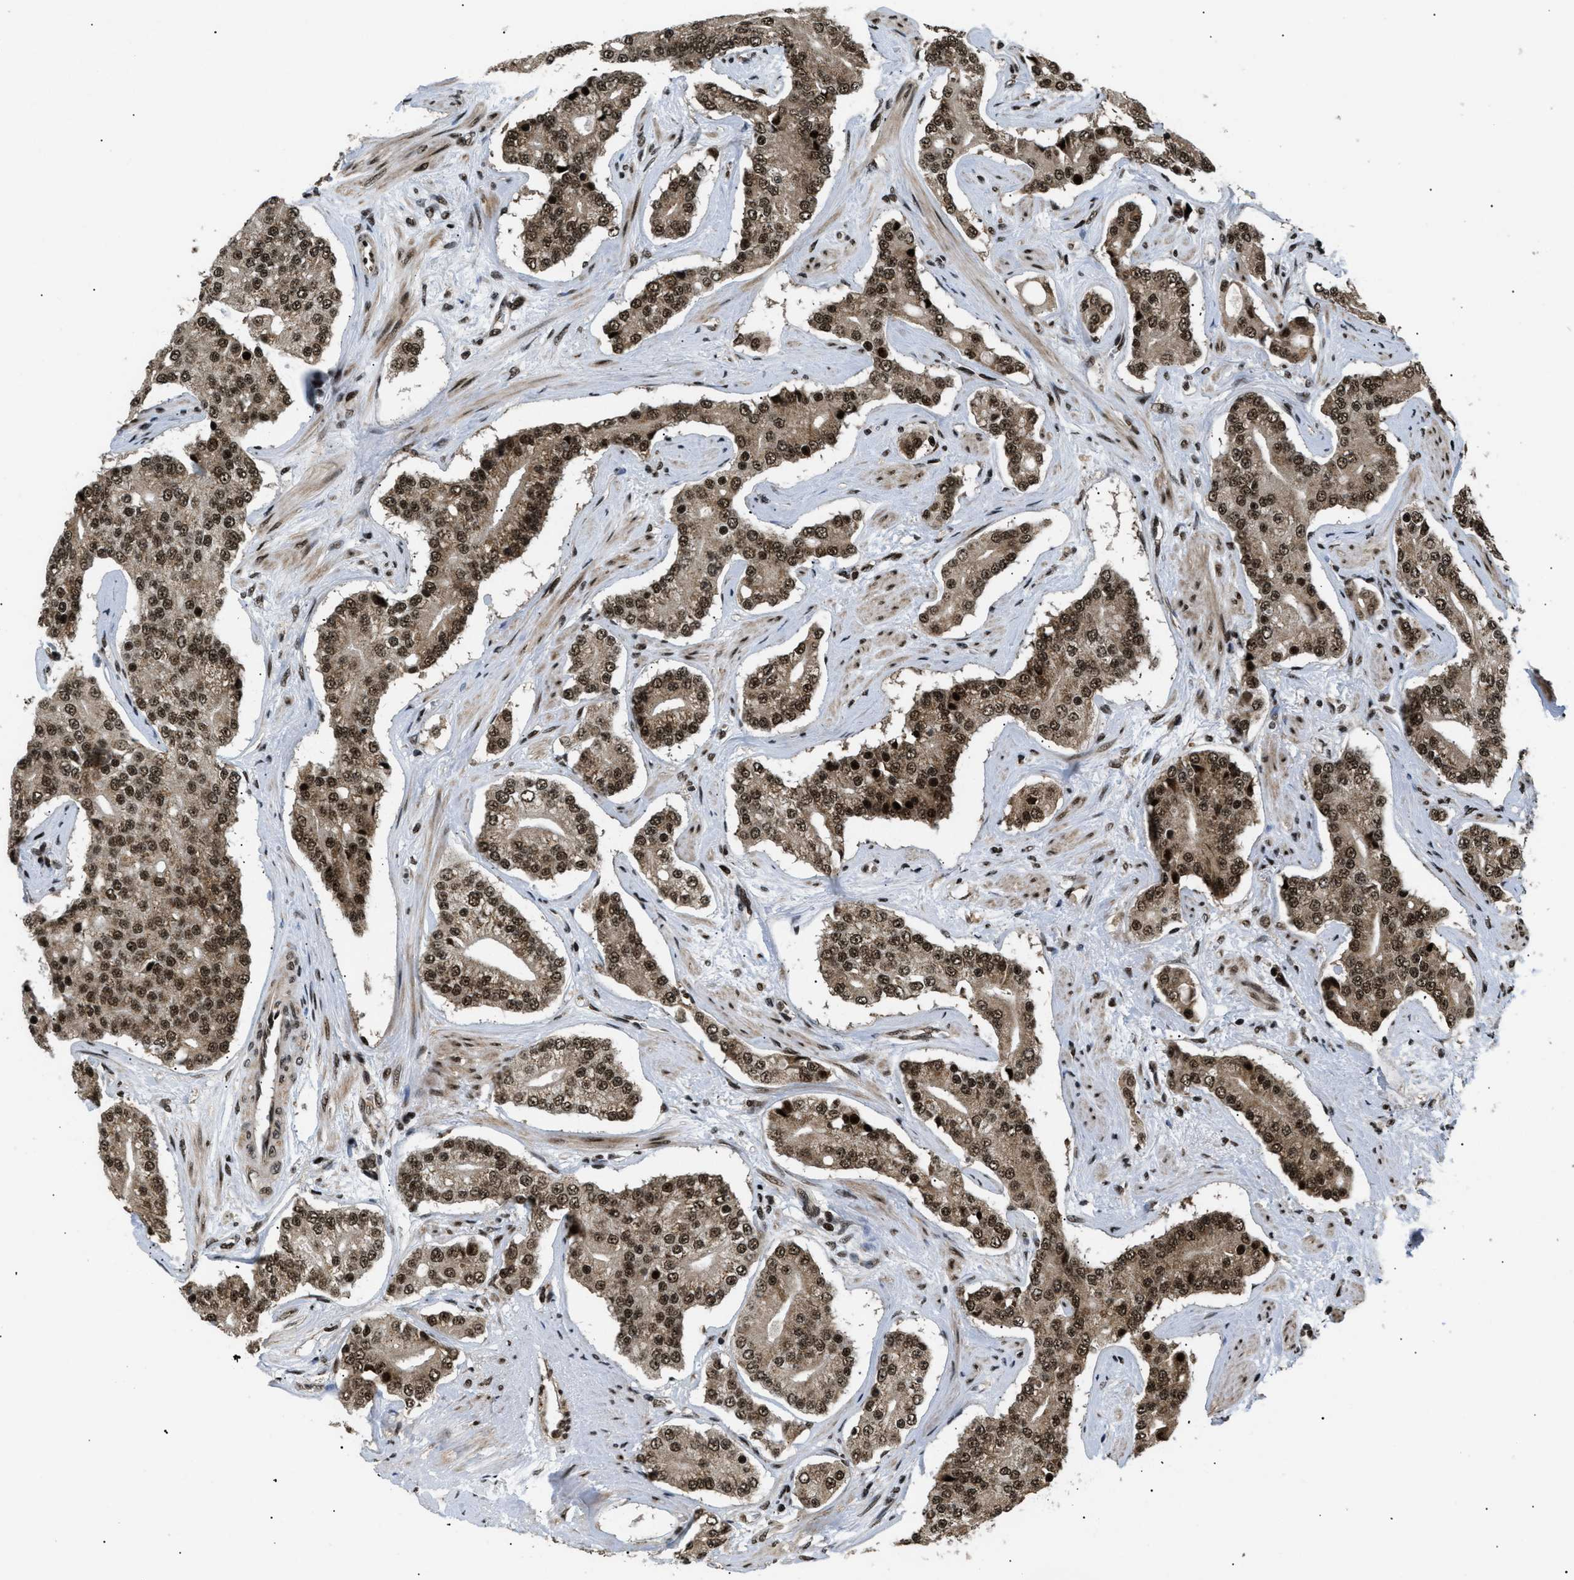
{"staining": {"intensity": "strong", "quantity": ">75%", "location": "cytoplasmic/membranous,nuclear"}, "tissue": "prostate cancer", "cell_type": "Tumor cells", "image_type": "cancer", "snomed": [{"axis": "morphology", "description": "Adenocarcinoma, High grade"}, {"axis": "topography", "description": "Prostate"}], "caption": "A high amount of strong cytoplasmic/membranous and nuclear staining is seen in approximately >75% of tumor cells in prostate cancer tissue. The staining was performed using DAB, with brown indicating positive protein expression. Nuclei are stained blue with hematoxylin.", "gene": "RBM5", "patient": {"sex": "male", "age": 71}}